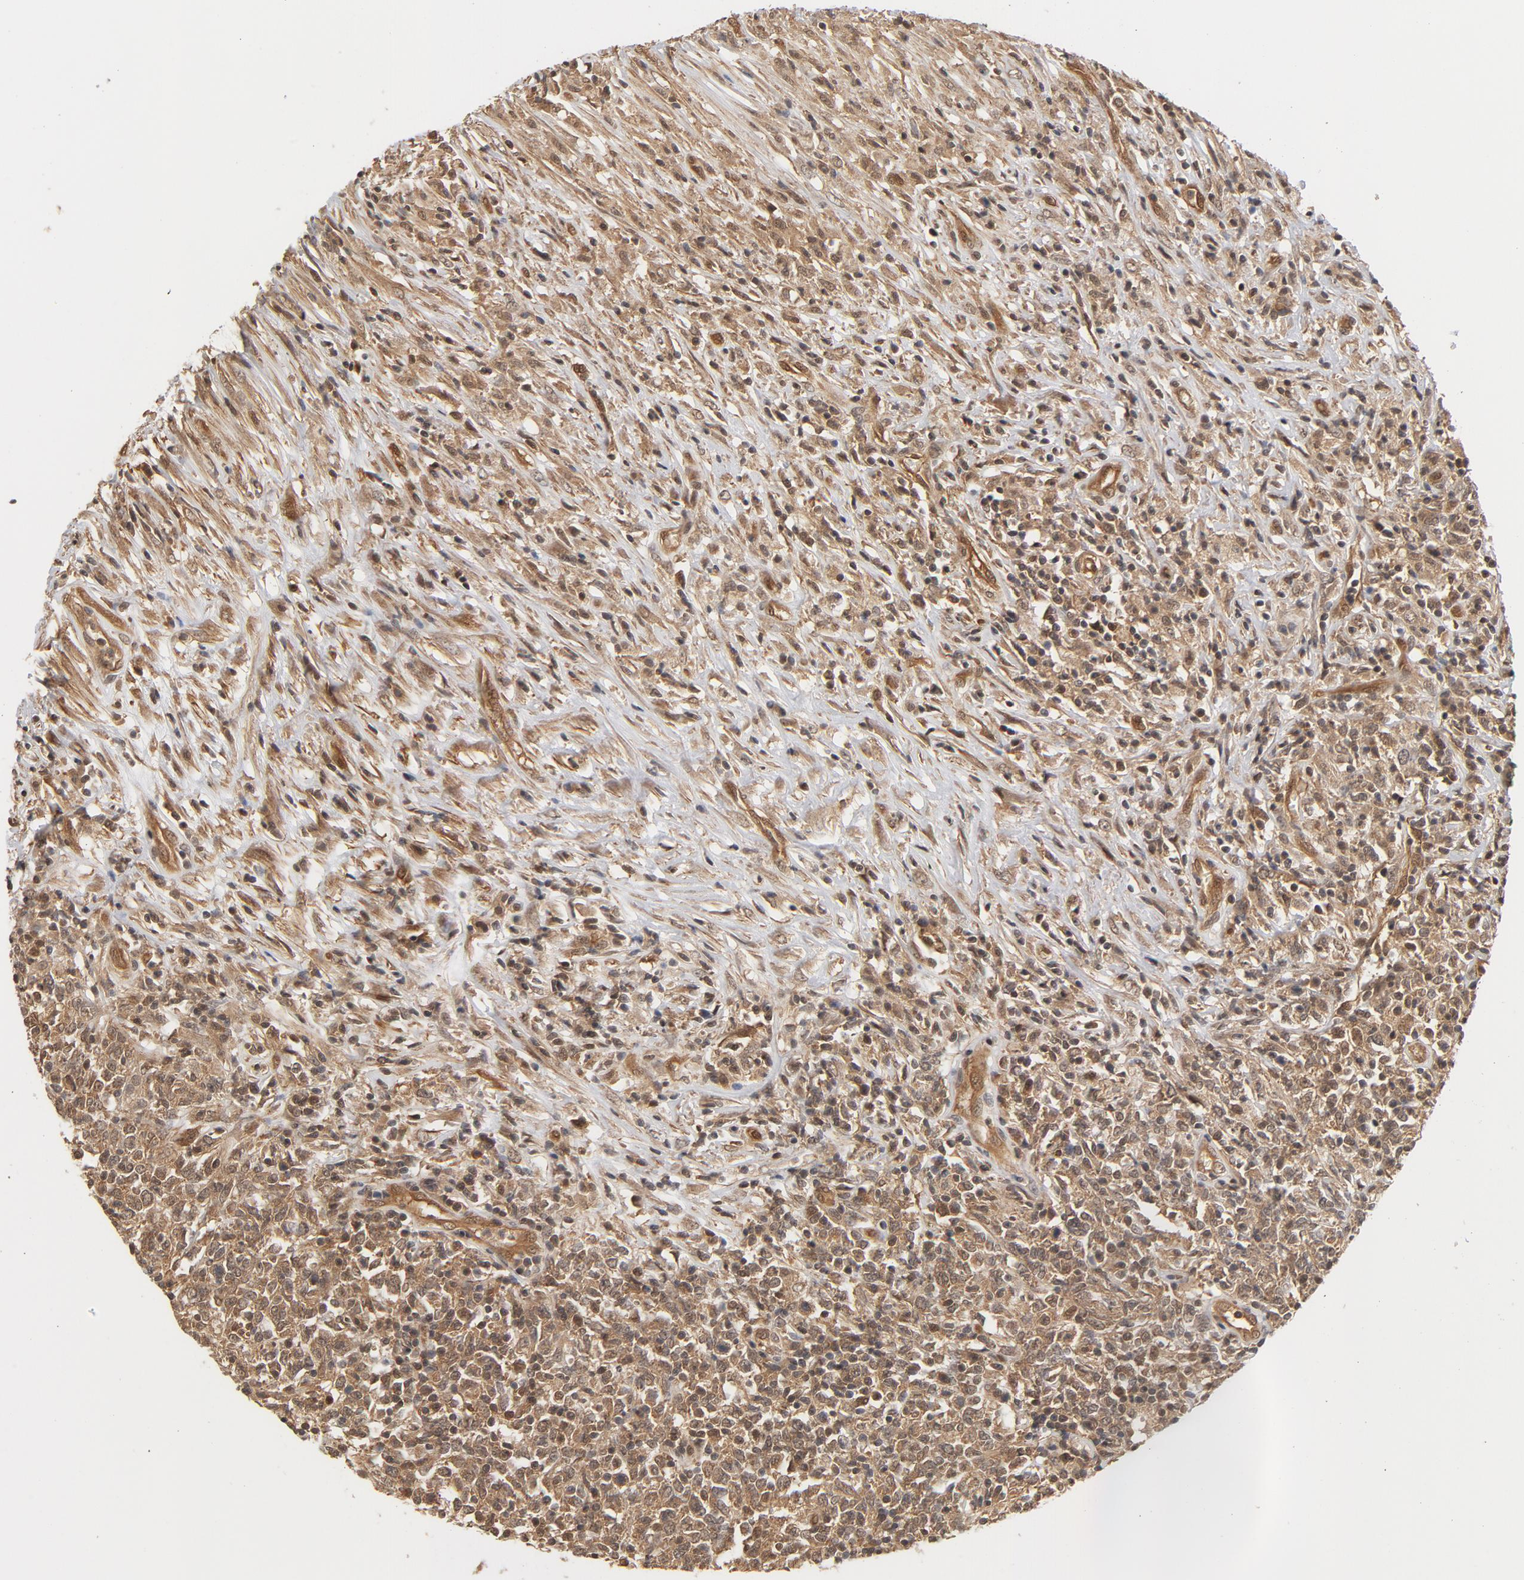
{"staining": {"intensity": "moderate", "quantity": ">75%", "location": "cytoplasmic/membranous,nuclear"}, "tissue": "lymphoma", "cell_type": "Tumor cells", "image_type": "cancer", "snomed": [{"axis": "morphology", "description": "Malignant lymphoma, non-Hodgkin's type, High grade"}, {"axis": "topography", "description": "Lymph node"}], "caption": "Immunohistochemical staining of human malignant lymphoma, non-Hodgkin's type (high-grade) exhibits moderate cytoplasmic/membranous and nuclear protein staining in approximately >75% of tumor cells. Immunohistochemistry stains the protein of interest in brown and the nuclei are stained blue.", "gene": "CDC37", "patient": {"sex": "female", "age": 84}}